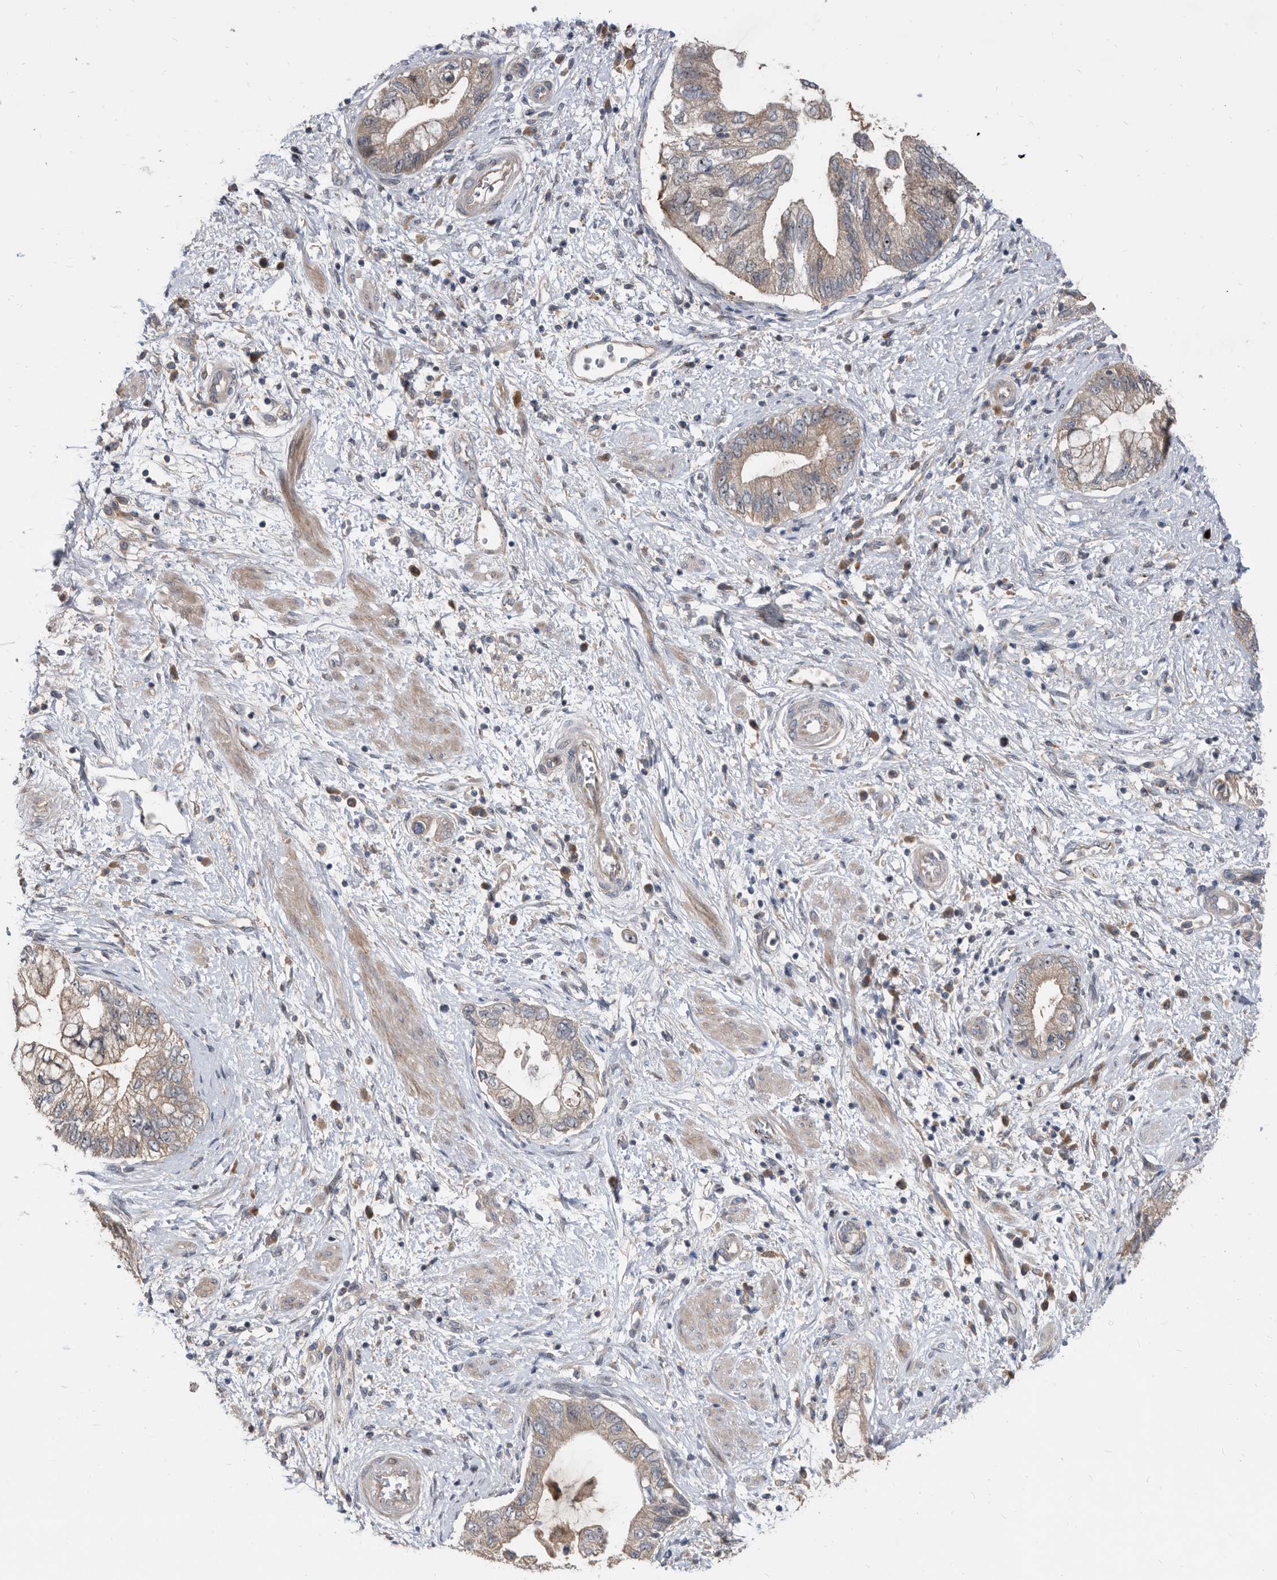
{"staining": {"intensity": "negative", "quantity": "none", "location": "none"}, "tissue": "pancreatic cancer", "cell_type": "Tumor cells", "image_type": "cancer", "snomed": [{"axis": "morphology", "description": "Adenocarcinoma, NOS"}, {"axis": "topography", "description": "Pancreas"}], "caption": "Tumor cells are negative for protein expression in human adenocarcinoma (pancreatic).", "gene": "APEH", "patient": {"sex": "female", "age": 73}}